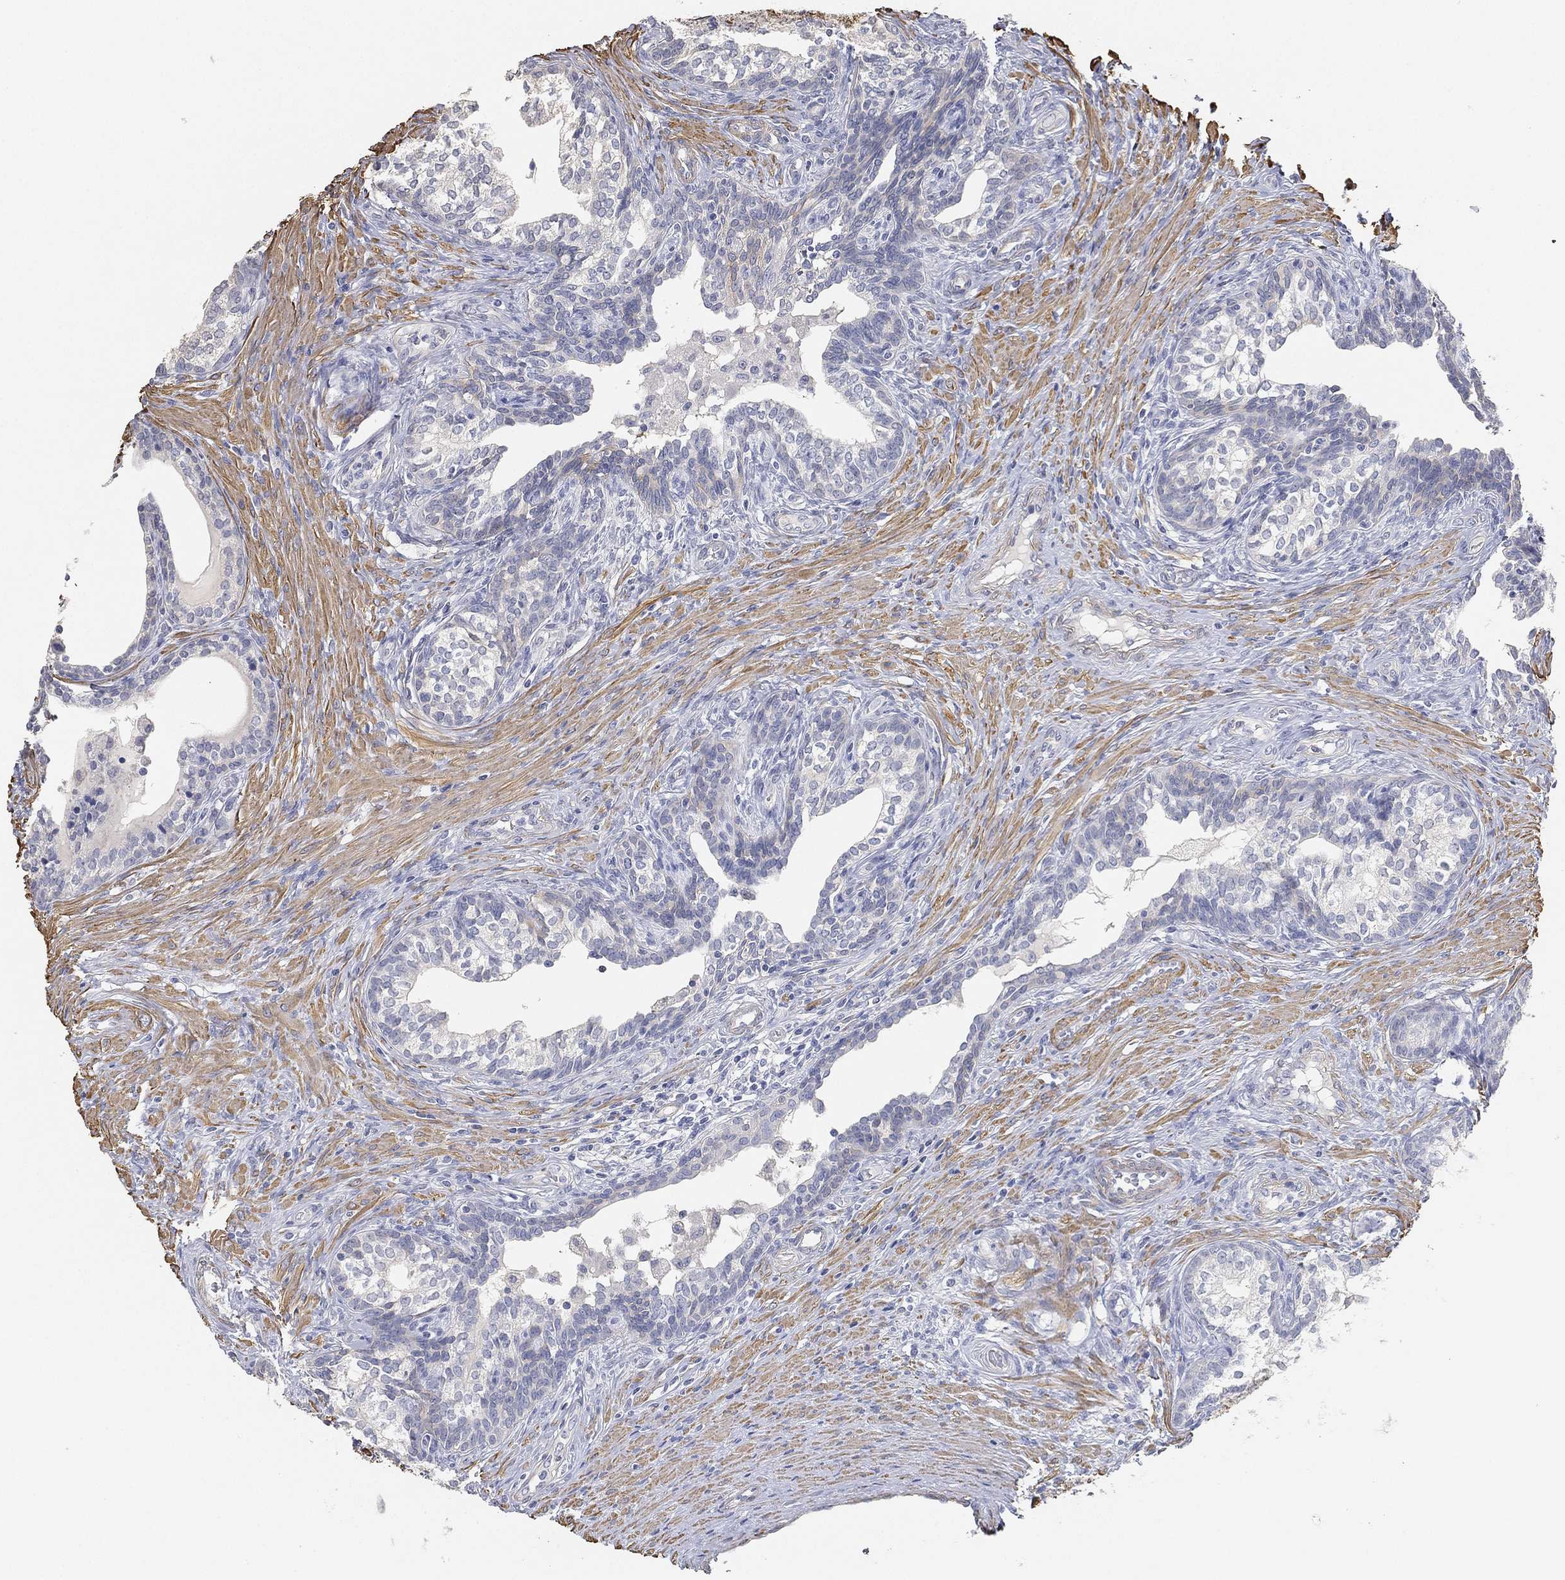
{"staining": {"intensity": "negative", "quantity": "none", "location": "none"}, "tissue": "prostate cancer", "cell_type": "Tumor cells", "image_type": "cancer", "snomed": [{"axis": "morphology", "description": "Adenocarcinoma, NOS"}, {"axis": "morphology", "description": "Adenocarcinoma, High grade"}, {"axis": "topography", "description": "Prostate"}], "caption": "Histopathology image shows no protein staining in tumor cells of prostate cancer tissue.", "gene": "GPR61", "patient": {"sex": "male", "age": 61}}